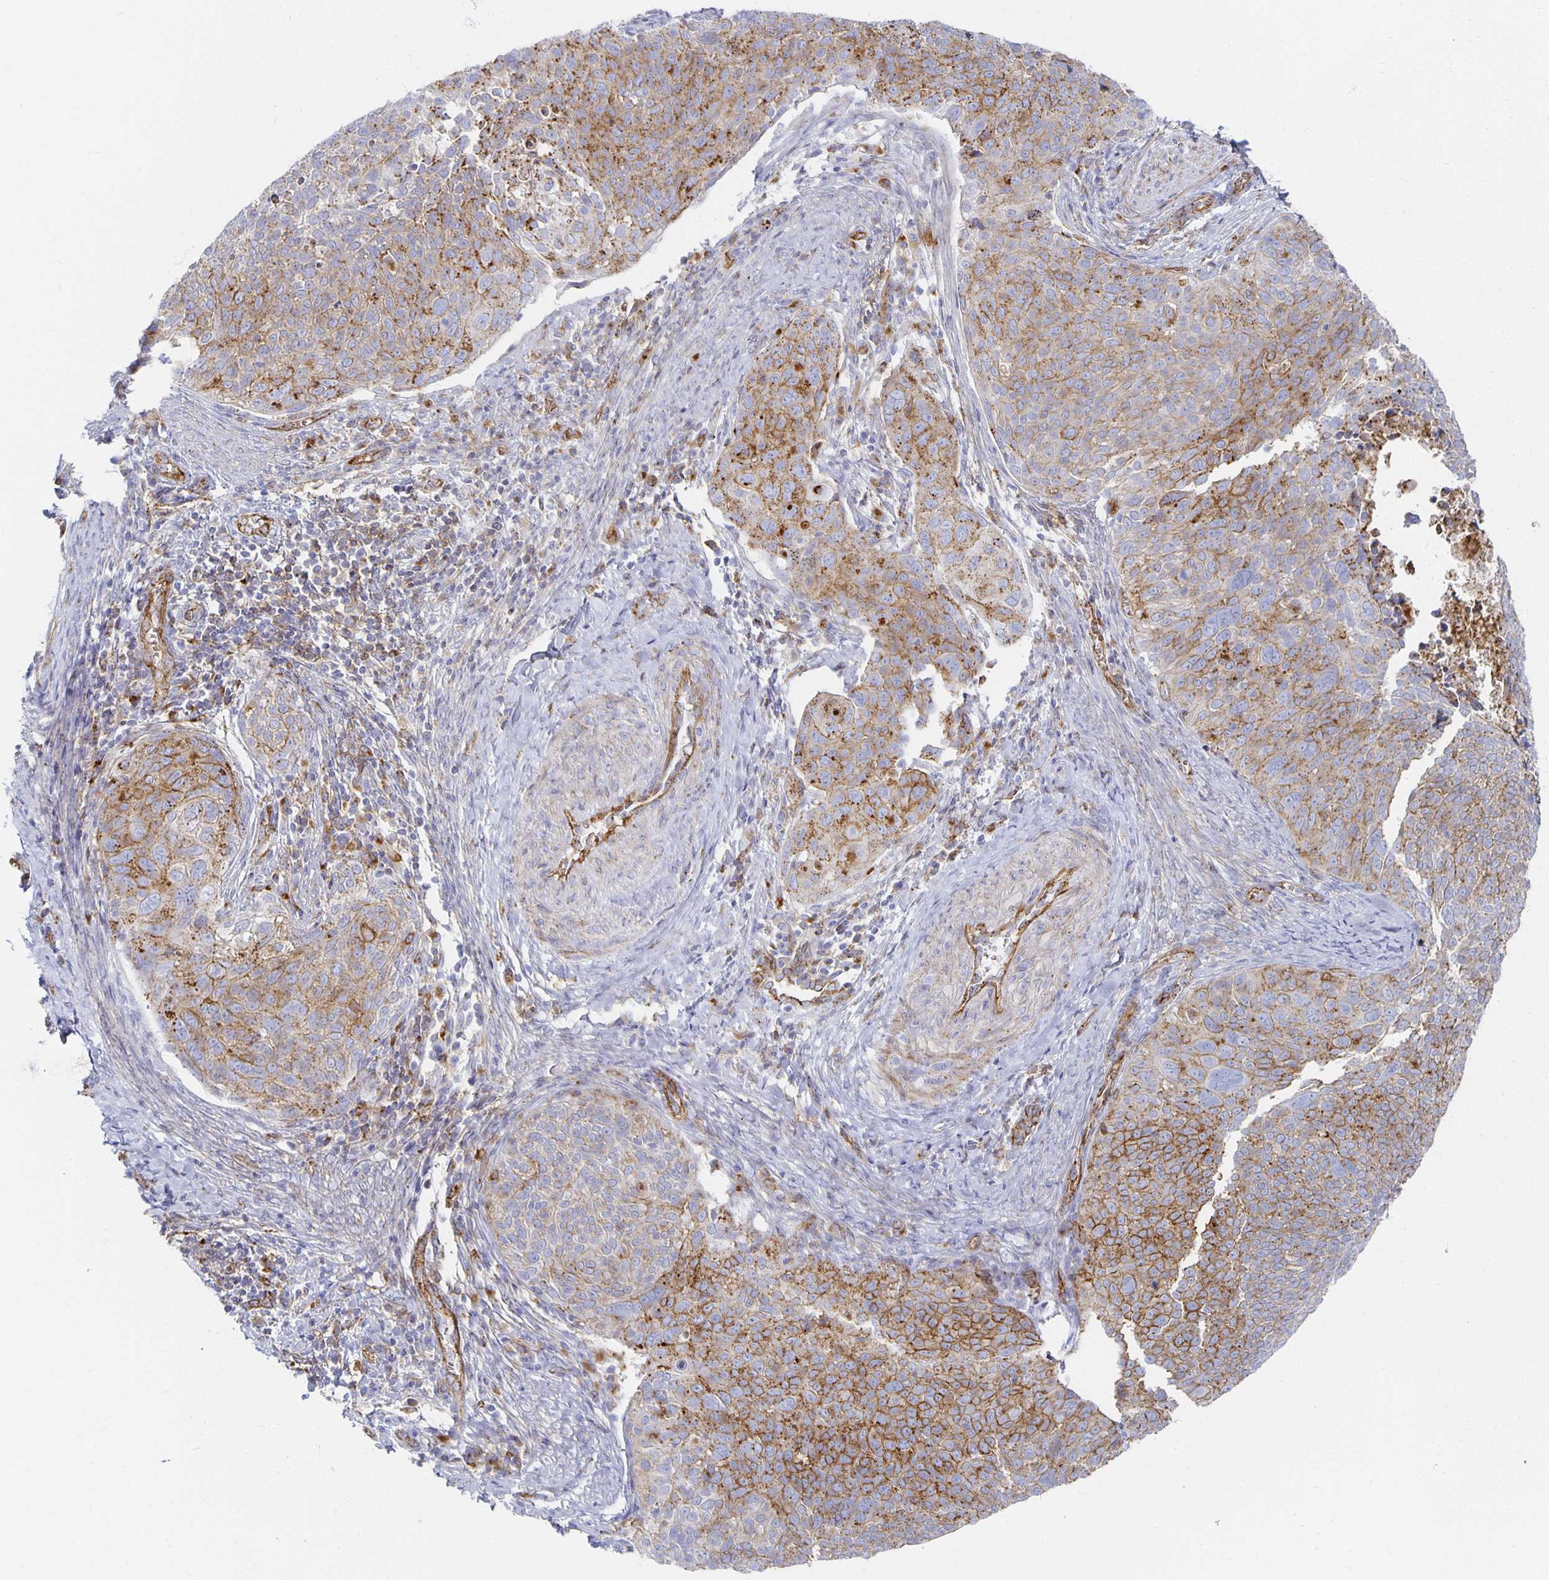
{"staining": {"intensity": "strong", "quantity": ">75%", "location": "cytoplasmic/membranous"}, "tissue": "cervical cancer", "cell_type": "Tumor cells", "image_type": "cancer", "snomed": [{"axis": "morphology", "description": "Squamous cell carcinoma, NOS"}, {"axis": "topography", "description": "Cervix"}], "caption": "An immunohistochemistry (IHC) micrograph of neoplastic tissue is shown. Protein staining in brown highlights strong cytoplasmic/membranous positivity in cervical squamous cell carcinoma within tumor cells.", "gene": "TAAR1", "patient": {"sex": "female", "age": 39}}